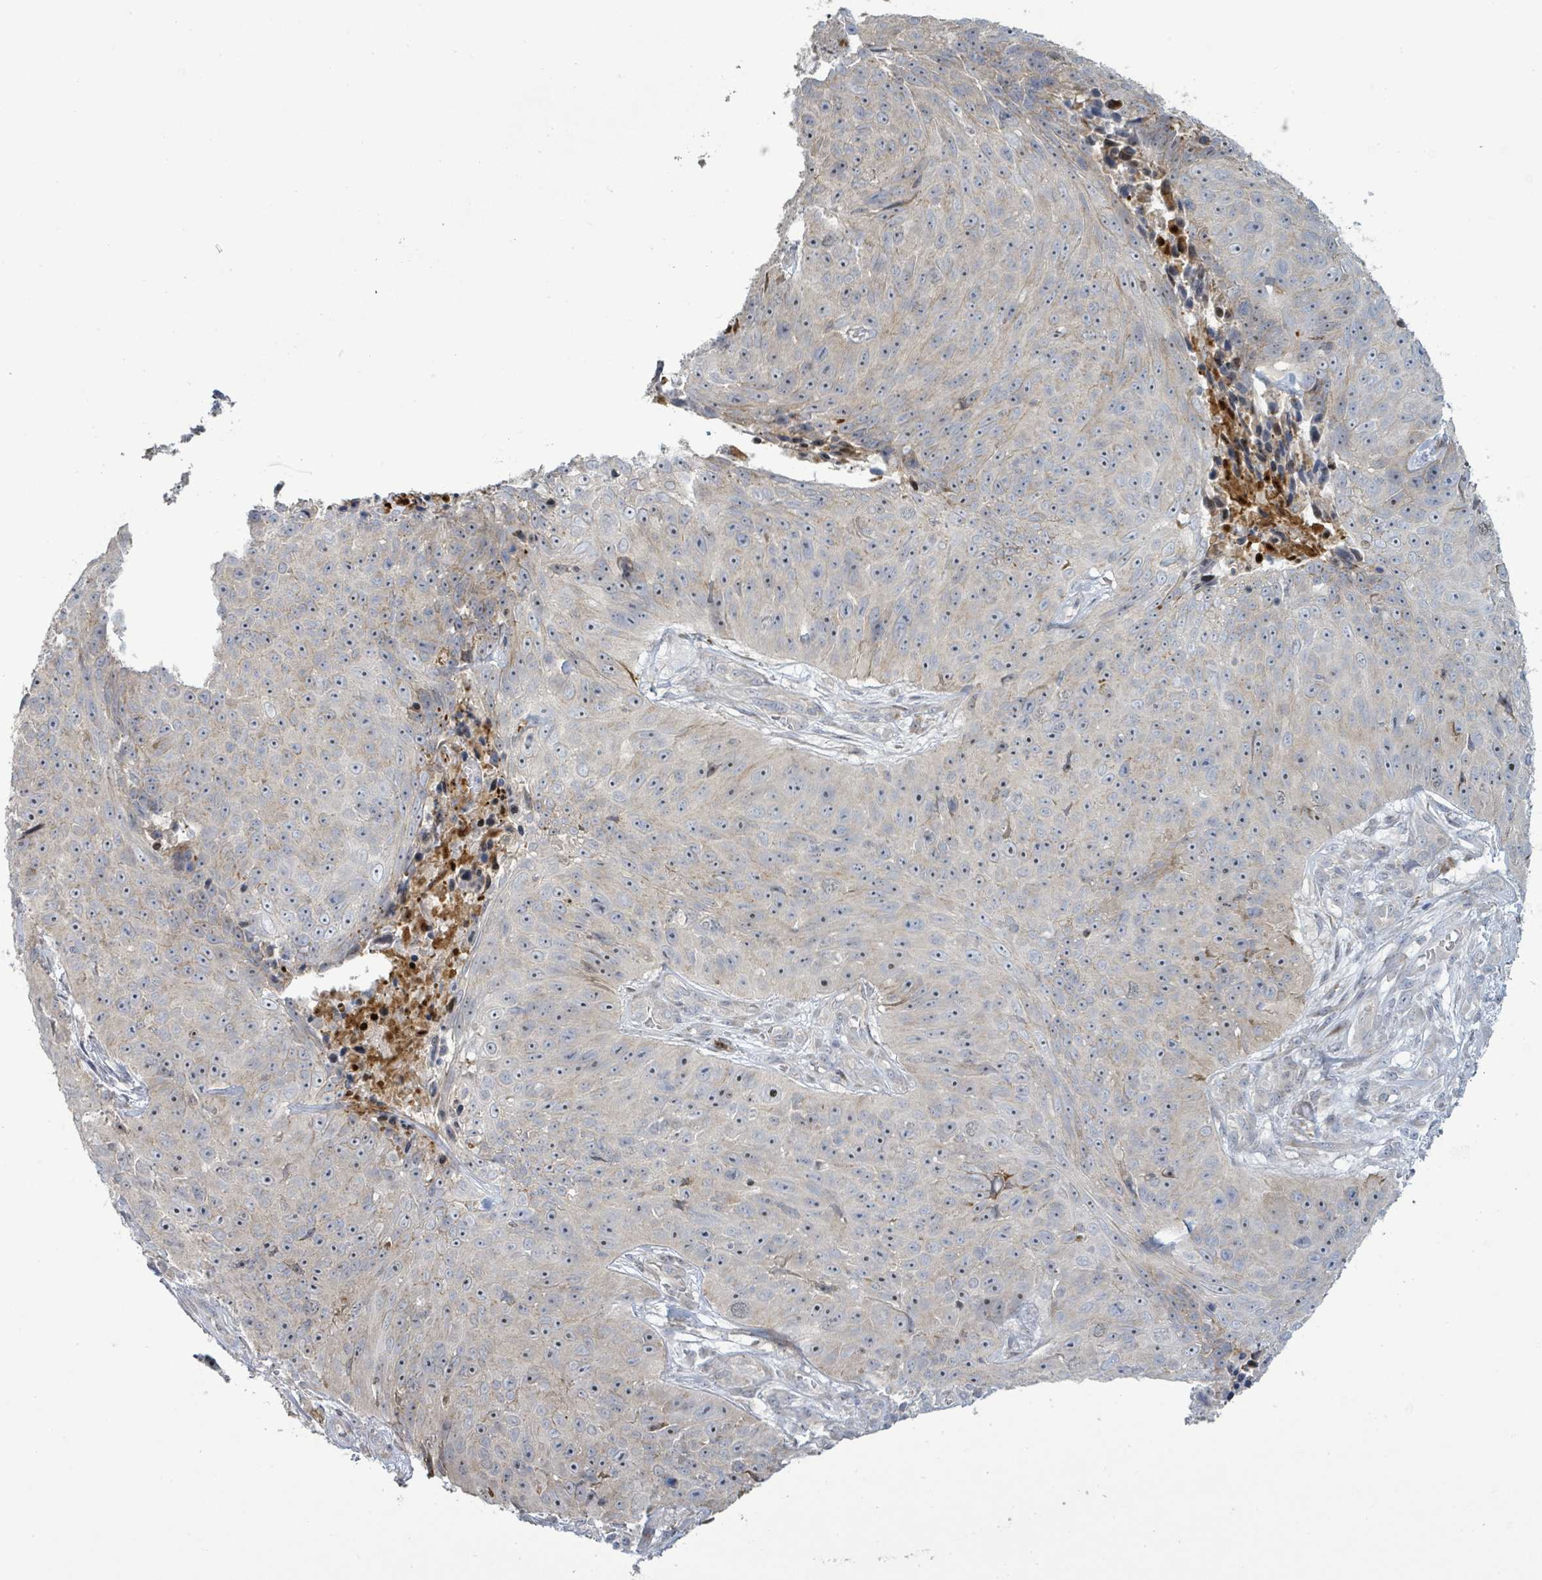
{"staining": {"intensity": "weak", "quantity": "<25%", "location": "cytoplasmic/membranous"}, "tissue": "skin cancer", "cell_type": "Tumor cells", "image_type": "cancer", "snomed": [{"axis": "morphology", "description": "Squamous cell carcinoma, NOS"}, {"axis": "topography", "description": "Skin"}], "caption": "A histopathology image of skin cancer (squamous cell carcinoma) stained for a protein reveals no brown staining in tumor cells.", "gene": "LILRA4", "patient": {"sex": "female", "age": 87}}